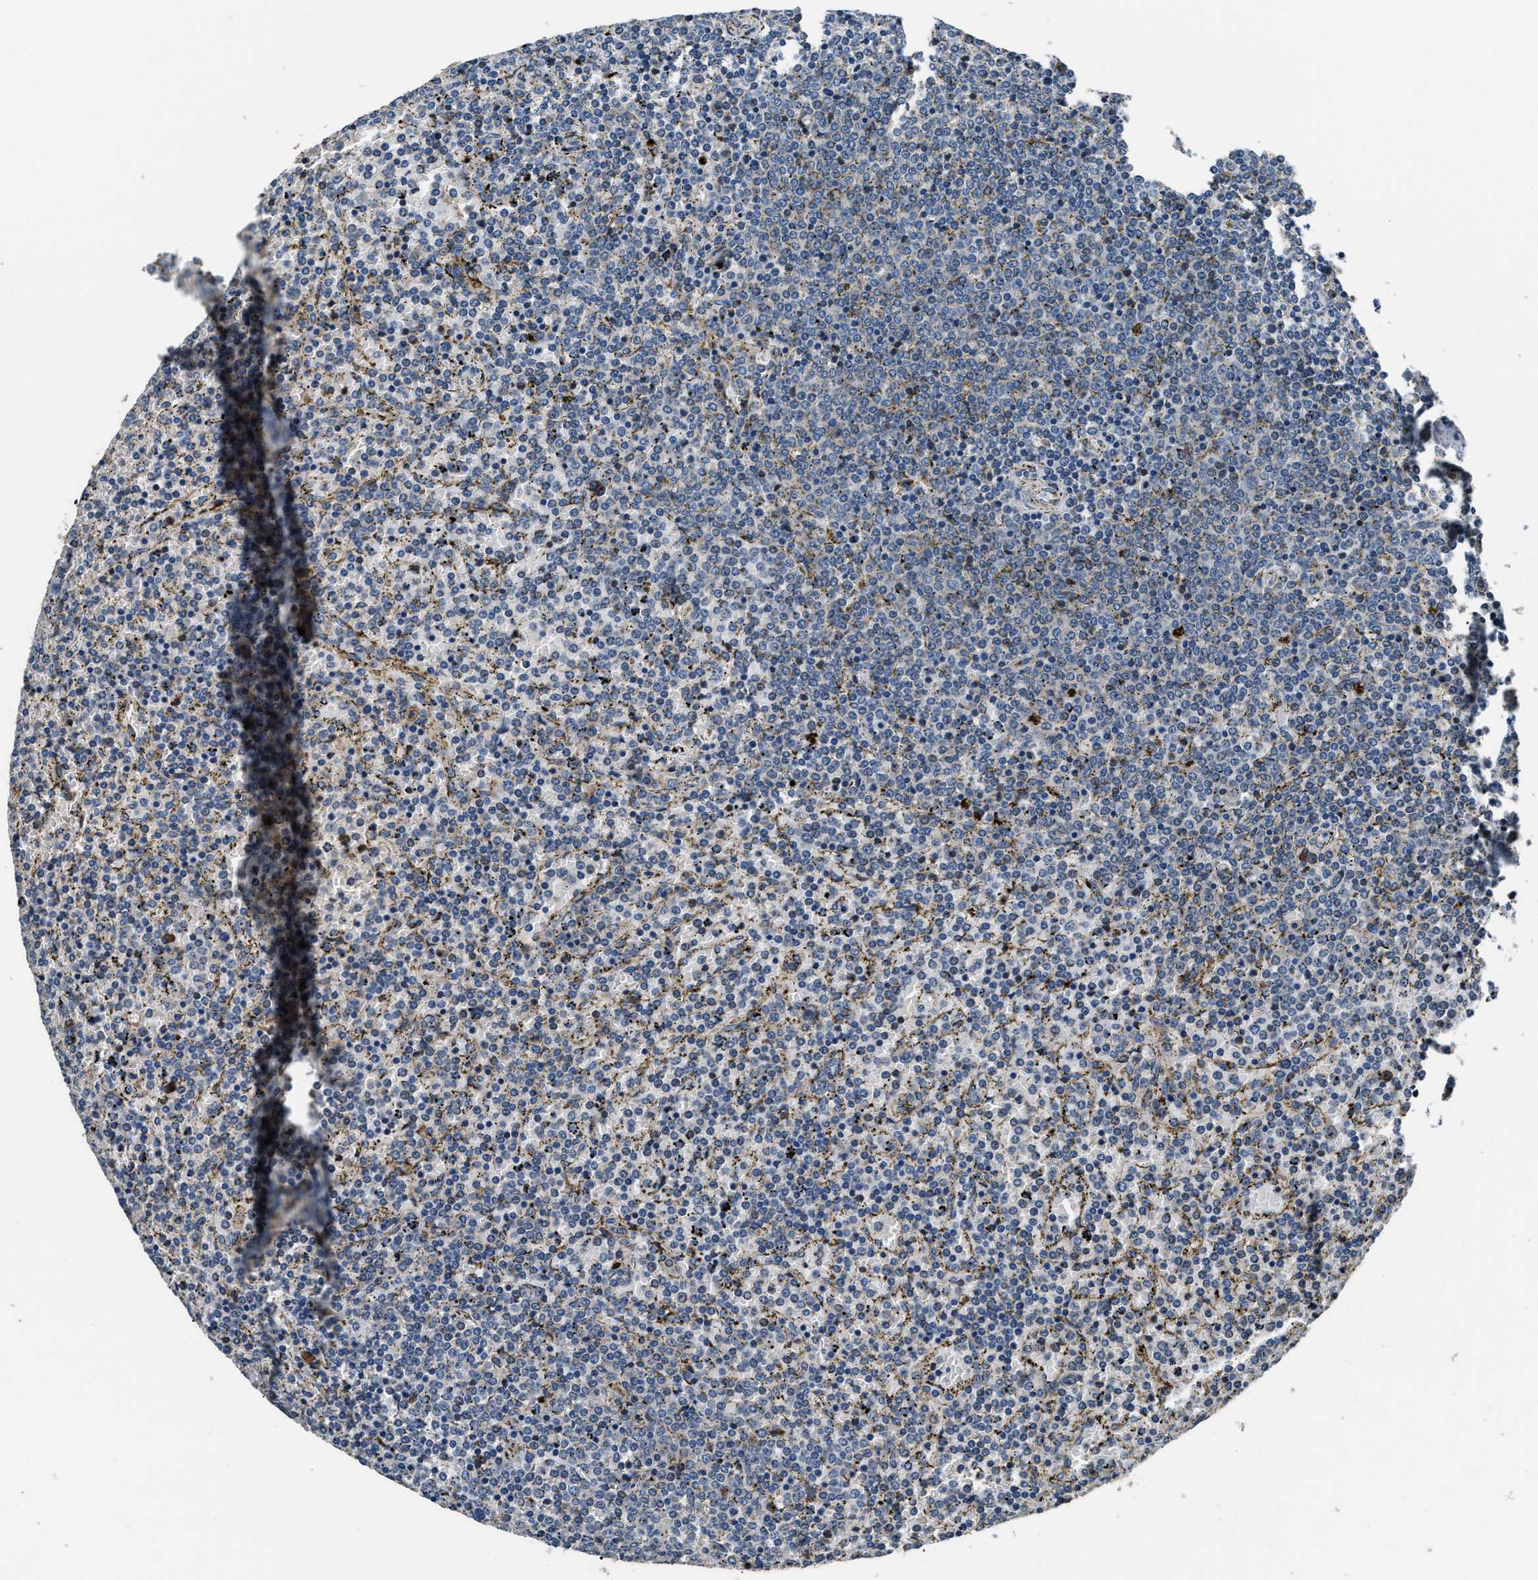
{"staining": {"intensity": "negative", "quantity": "none", "location": "none"}, "tissue": "lymphoma", "cell_type": "Tumor cells", "image_type": "cancer", "snomed": [{"axis": "morphology", "description": "Malignant lymphoma, non-Hodgkin's type, Low grade"}, {"axis": "topography", "description": "Spleen"}], "caption": "This is an immunohistochemistry micrograph of human lymphoma. There is no positivity in tumor cells.", "gene": "IMPDH2", "patient": {"sex": "female", "age": 77}}